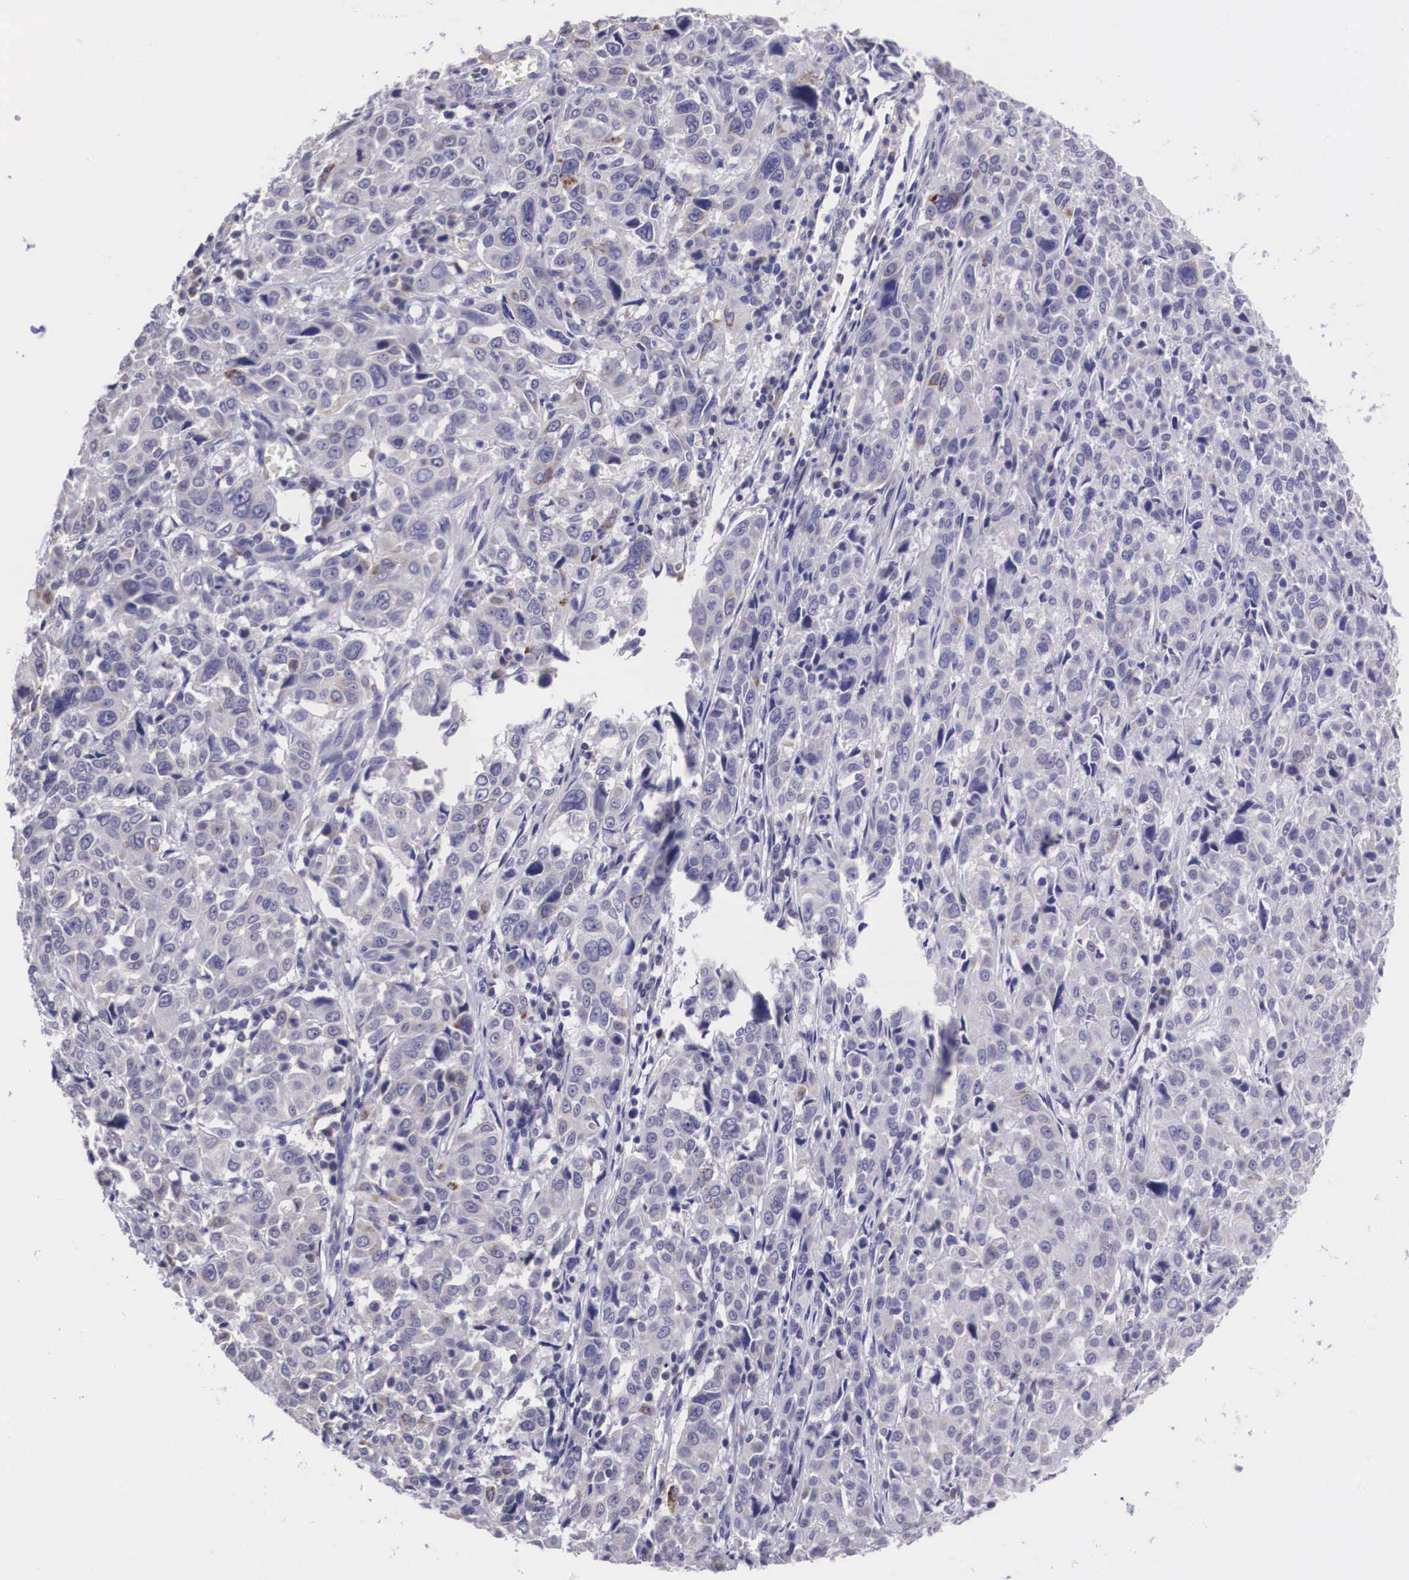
{"staining": {"intensity": "moderate", "quantity": "<25%", "location": "cytoplasmic/membranous"}, "tissue": "pancreatic cancer", "cell_type": "Tumor cells", "image_type": "cancer", "snomed": [{"axis": "morphology", "description": "Adenocarcinoma, NOS"}, {"axis": "topography", "description": "Pancreas"}], "caption": "Brown immunohistochemical staining in pancreatic cancer (adenocarcinoma) shows moderate cytoplasmic/membranous staining in about <25% of tumor cells. Immunohistochemistry stains the protein of interest in brown and the nuclei are stained blue.", "gene": "ARG2", "patient": {"sex": "female", "age": 52}}